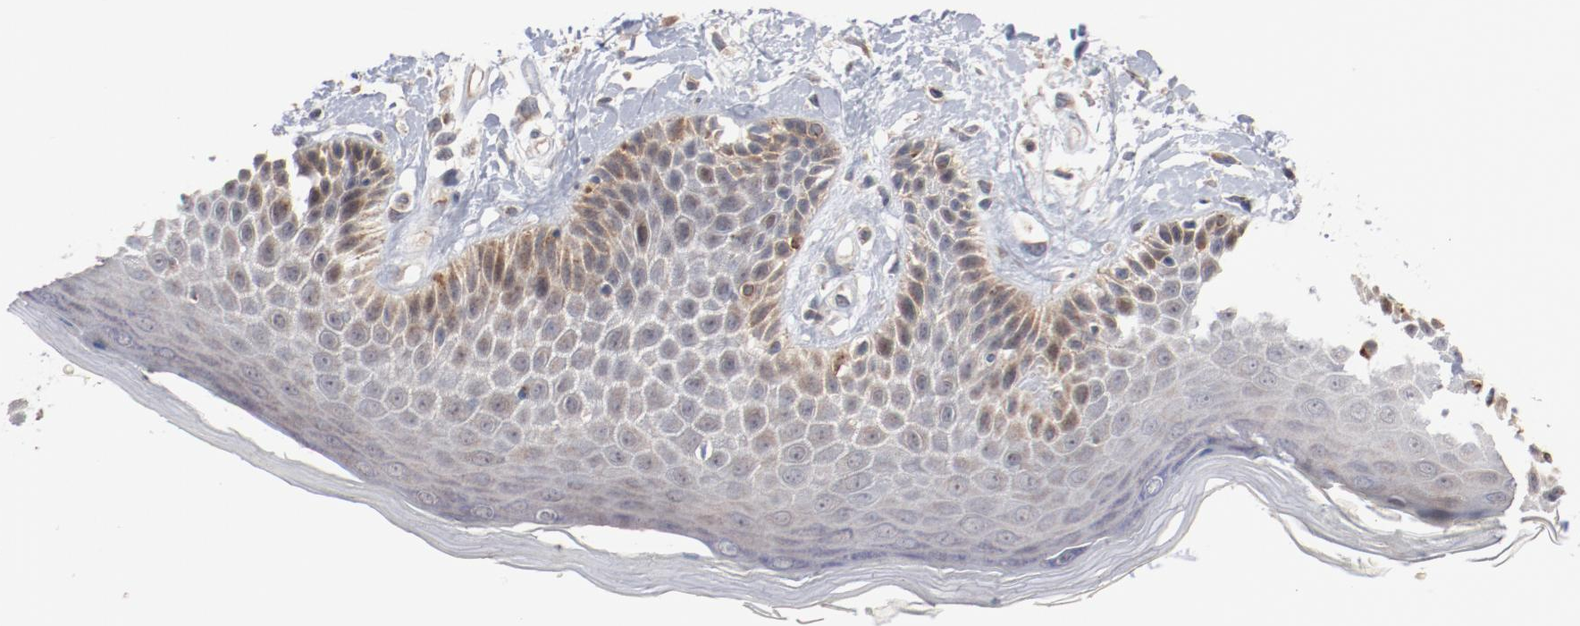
{"staining": {"intensity": "moderate", "quantity": "25%-75%", "location": "cytoplasmic/membranous,nuclear"}, "tissue": "skin", "cell_type": "Epidermal cells", "image_type": "normal", "snomed": [{"axis": "morphology", "description": "Normal tissue, NOS"}, {"axis": "topography", "description": "Anal"}], "caption": "This histopathology image shows benign skin stained with immunohistochemistry to label a protein in brown. The cytoplasmic/membranous,nuclear of epidermal cells show moderate positivity for the protein. Nuclei are counter-stained blue.", "gene": "RNASE11", "patient": {"sex": "female", "age": 78}}